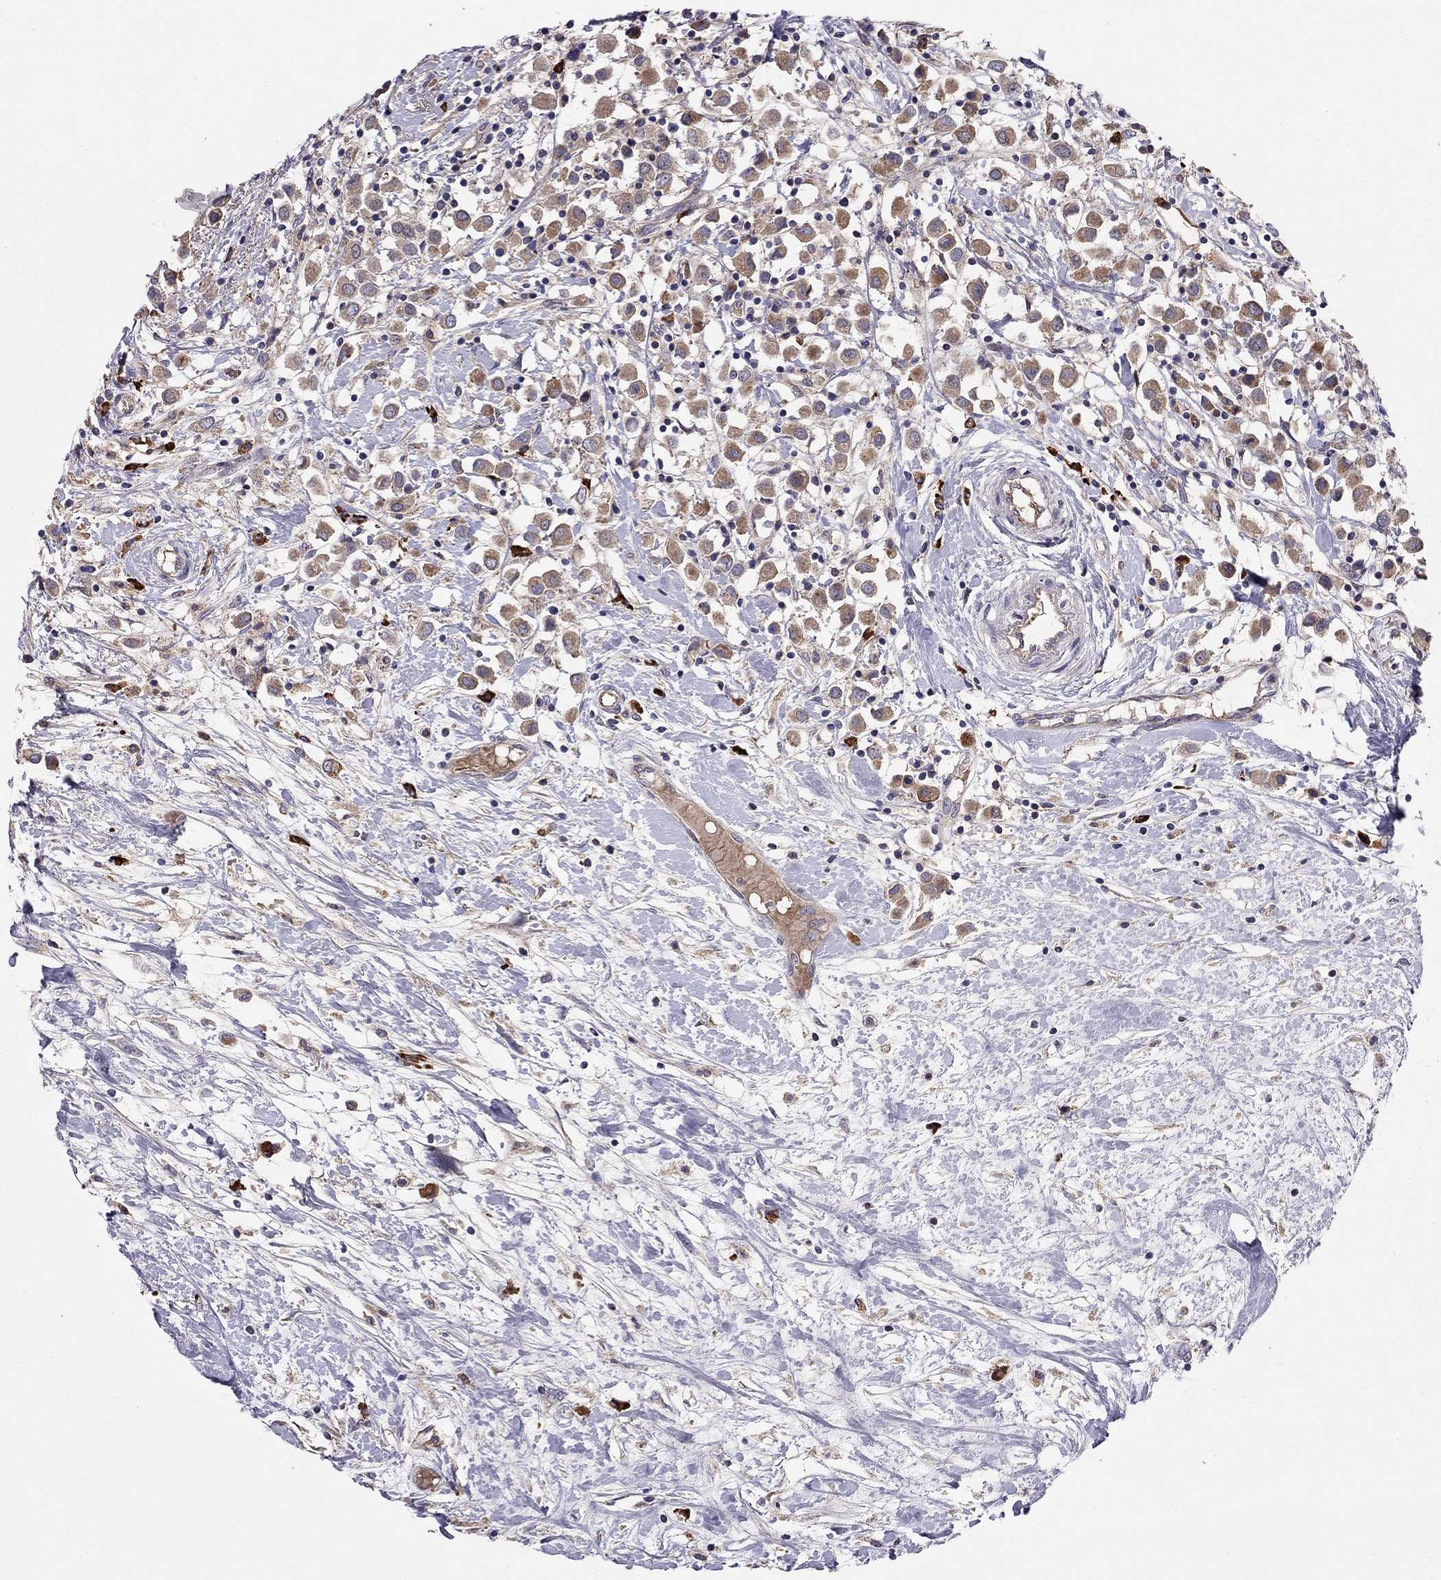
{"staining": {"intensity": "moderate", "quantity": ">75%", "location": "cytoplasmic/membranous"}, "tissue": "breast cancer", "cell_type": "Tumor cells", "image_type": "cancer", "snomed": [{"axis": "morphology", "description": "Duct carcinoma"}, {"axis": "topography", "description": "Breast"}], "caption": "The photomicrograph shows a brown stain indicating the presence of a protein in the cytoplasmic/membranous of tumor cells in breast cancer (intraductal carcinoma). (DAB IHC, brown staining for protein, blue staining for nuclei).", "gene": "PIK3CG", "patient": {"sex": "female", "age": 61}}